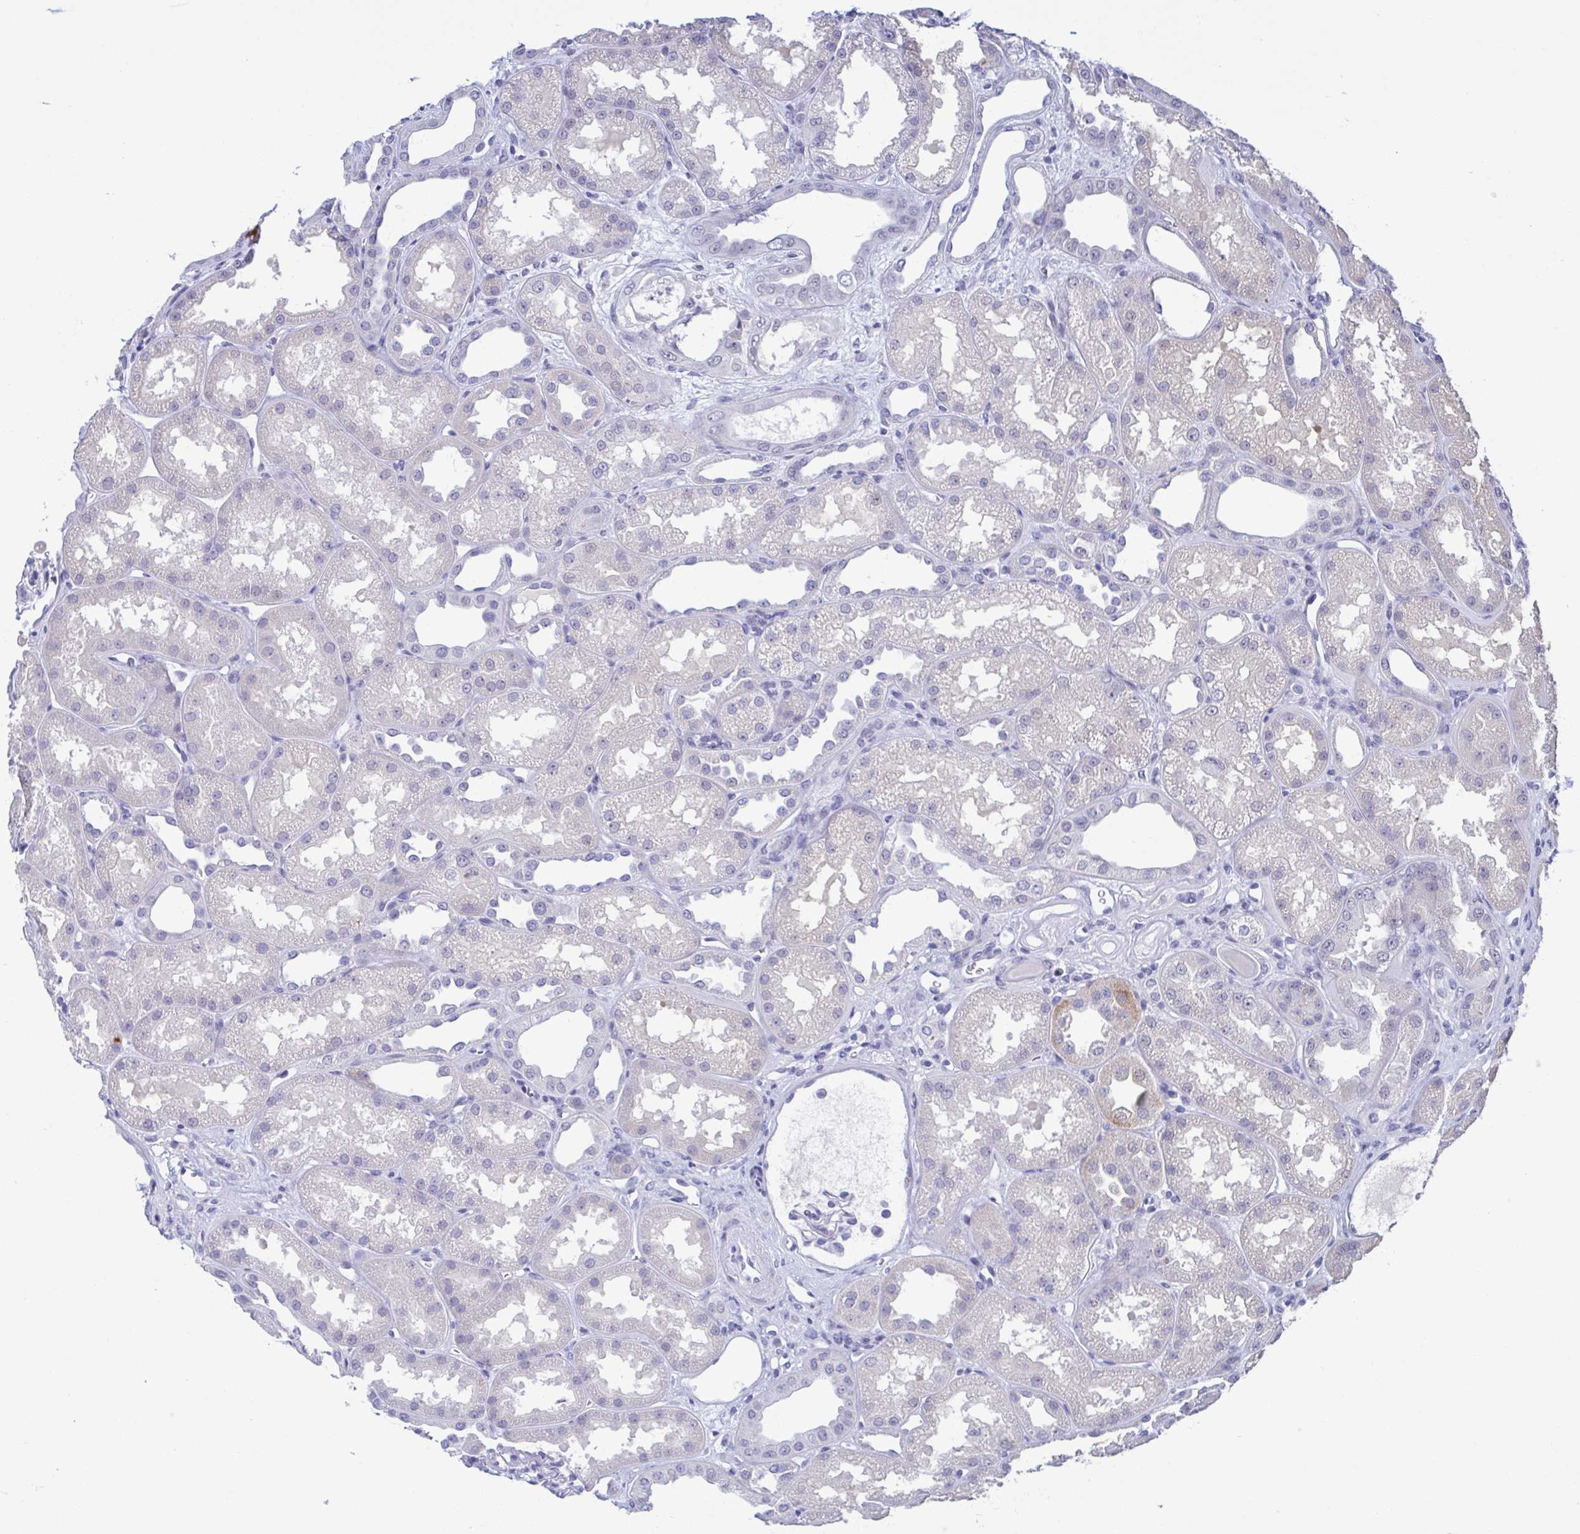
{"staining": {"intensity": "negative", "quantity": "none", "location": "none"}, "tissue": "kidney", "cell_type": "Cells in glomeruli", "image_type": "normal", "snomed": [{"axis": "morphology", "description": "Normal tissue, NOS"}, {"axis": "topography", "description": "Kidney"}], "caption": "Cells in glomeruli show no significant positivity in unremarkable kidney. (Stains: DAB immunohistochemistry (IHC) with hematoxylin counter stain, Microscopy: brightfield microscopy at high magnification).", "gene": "PERM1", "patient": {"sex": "male", "age": 61}}